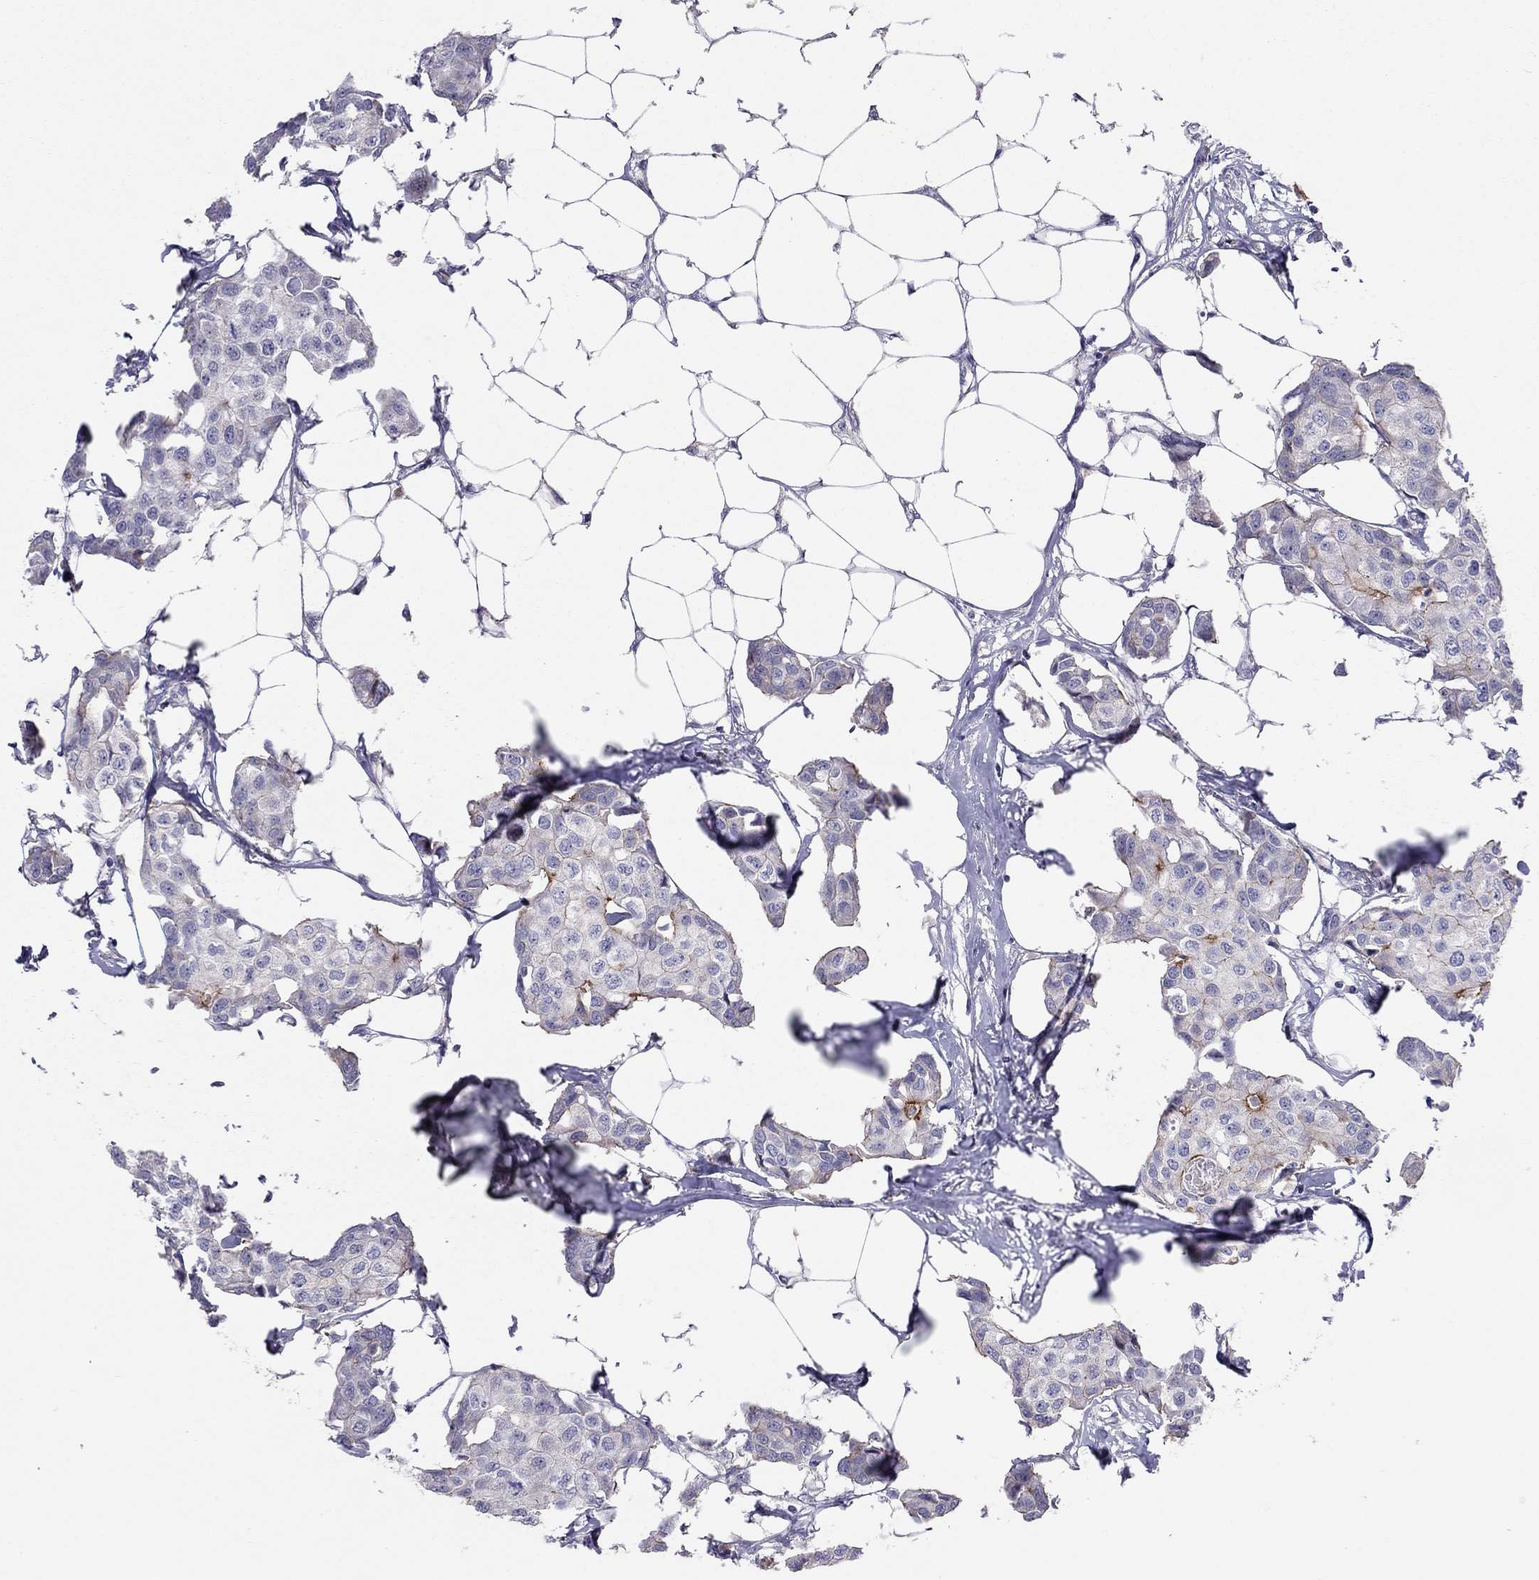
{"staining": {"intensity": "strong", "quantity": "<25%", "location": "cytoplasmic/membranous"}, "tissue": "breast cancer", "cell_type": "Tumor cells", "image_type": "cancer", "snomed": [{"axis": "morphology", "description": "Duct carcinoma"}, {"axis": "topography", "description": "Breast"}], "caption": "A medium amount of strong cytoplasmic/membranous positivity is present in about <25% of tumor cells in breast cancer tissue.", "gene": "SYTL2", "patient": {"sex": "female", "age": 80}}